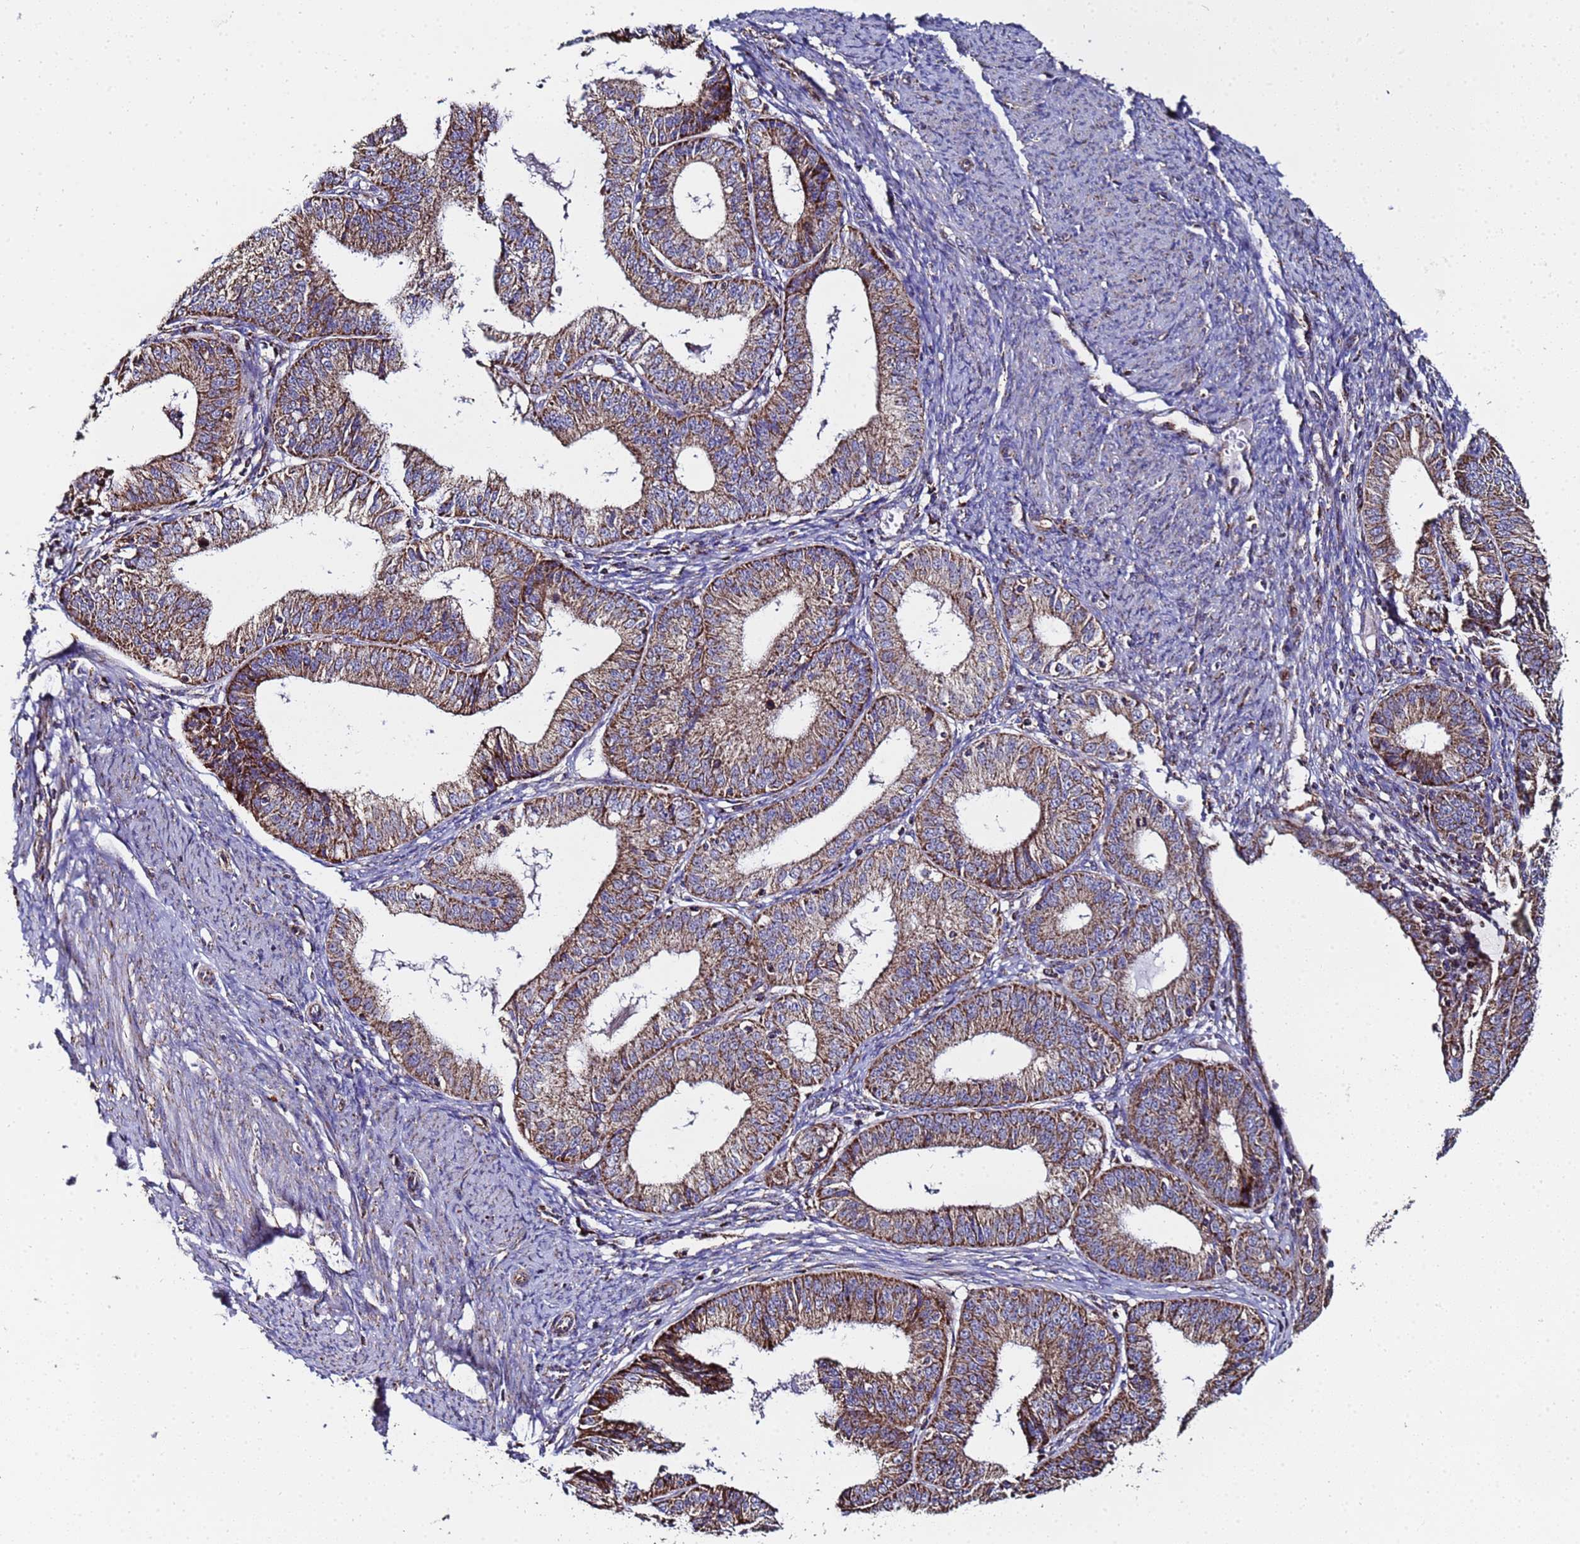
{"staining": {"intensity": "moderate", "quantity": ">75%", "location": "cytoplasmic/membranous"}, "tissue": "endometrial cancer", "cell_type": "Tumor cells", "image_type": "cancer", "snomed": [{"axis": "morphology", "description": "Adenocarcinoma, NOS"}, {"axis": "topography", "description": "Endometrium"}], "caption": "The immunohistochemical stain shows moderate cytoplasmic/membranous positivity in tumor cells of adenocarcinoma (endometrial) tissue.", "gene": "MRPS12", "patient": {"sex": "female", "age": 51}}